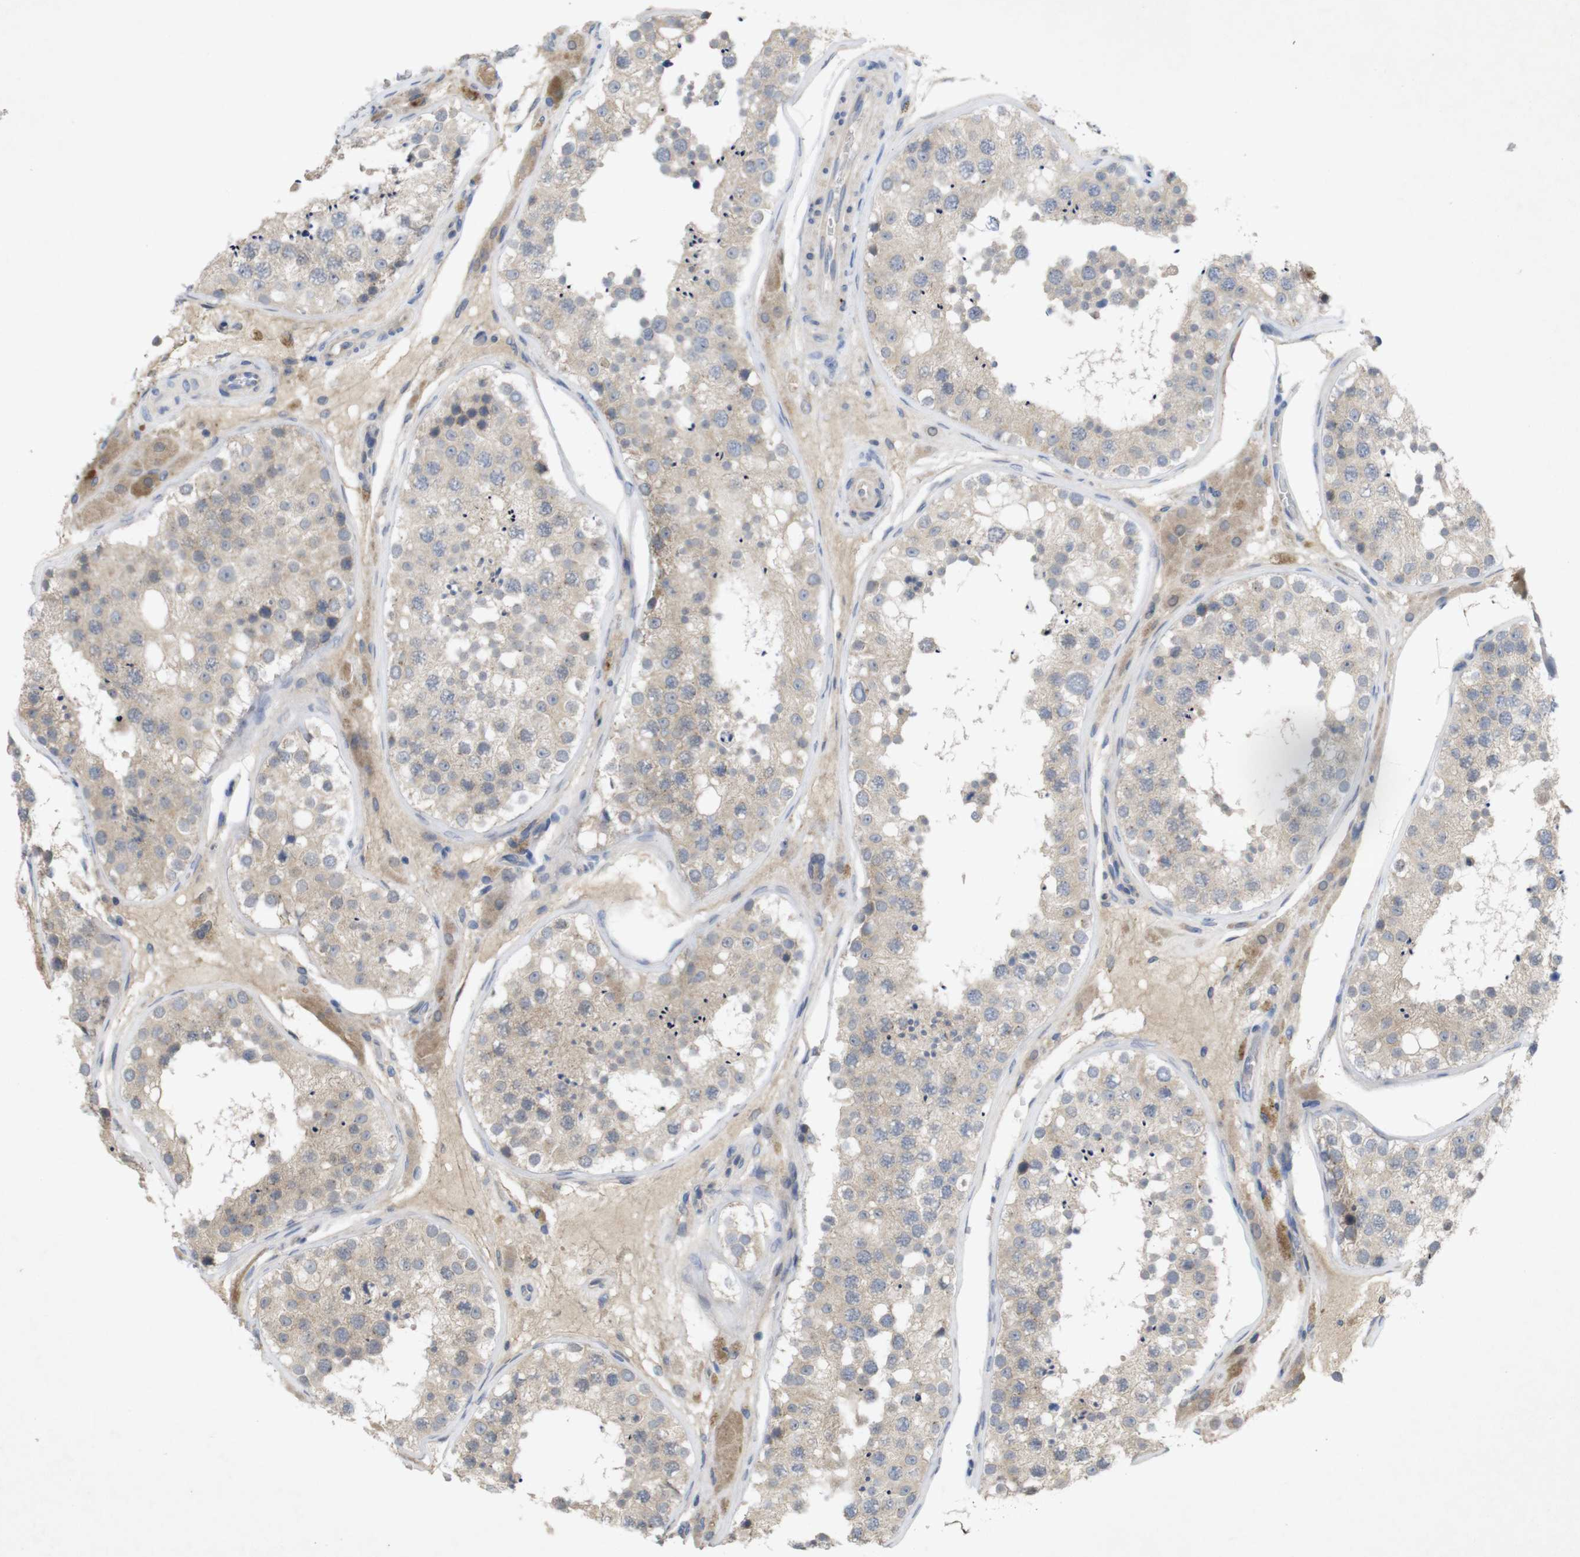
{"staining": {"intensity": "weak", "quantity": ">75%", "location": "cytoplasmic/membranous"}, "tissue": "testis", "cell_type": "Cells in seminiferous ducts", "image_type": "normal", "snomed": [{"axis": "morphology", "description": "Normal tissue, NOS"}, {"axis": "topography", "description": "Testis"}], "caption": "Protein positivity by immunohistochemistry (IHC) demonstrates weak cytoplasmic/membranous staining in approximately >75% of cells in seminiferous ducts in benign testis. The staining was performed using DAB, with brown indicating positive protein expression. Nuclei are stained blue with hematoxylin.", "gene": "BCAR3", "patient": {"sex": "male", "age": 26}}